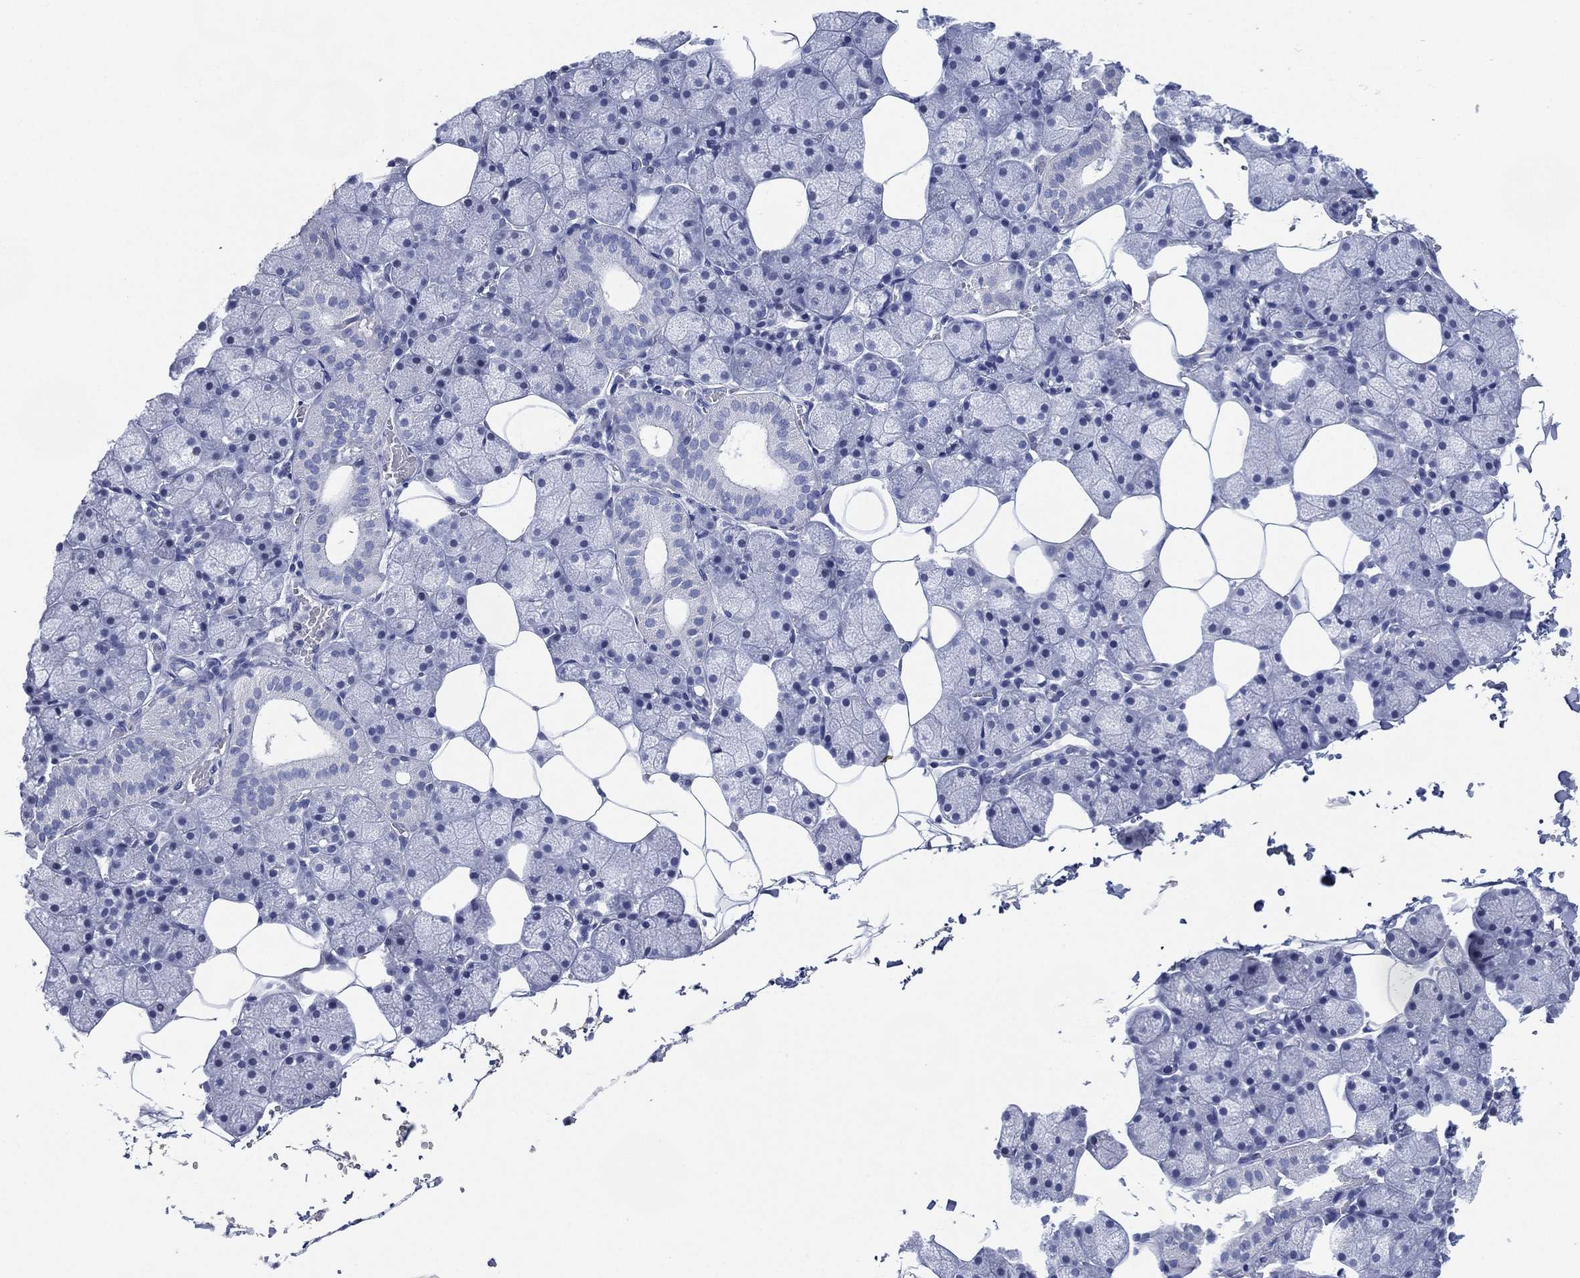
{"staining": {"intensity": "negative", "quantity": "none", "location": "none"}, "tissue": "salivary gland", "cell_type": "Glandular cells", "image_type": "normal", "snomed": [{"axis": "morphology", "description": "Normal tissue, NOS"}, {"axis": "topography", "description": "Salivary gland"}], "caption": "IHC of unremarkable salivary gland demonstrates no staining in glandular cells.", "gene": "TMEM247", "patient": {"sex": "male", "age": 38}}